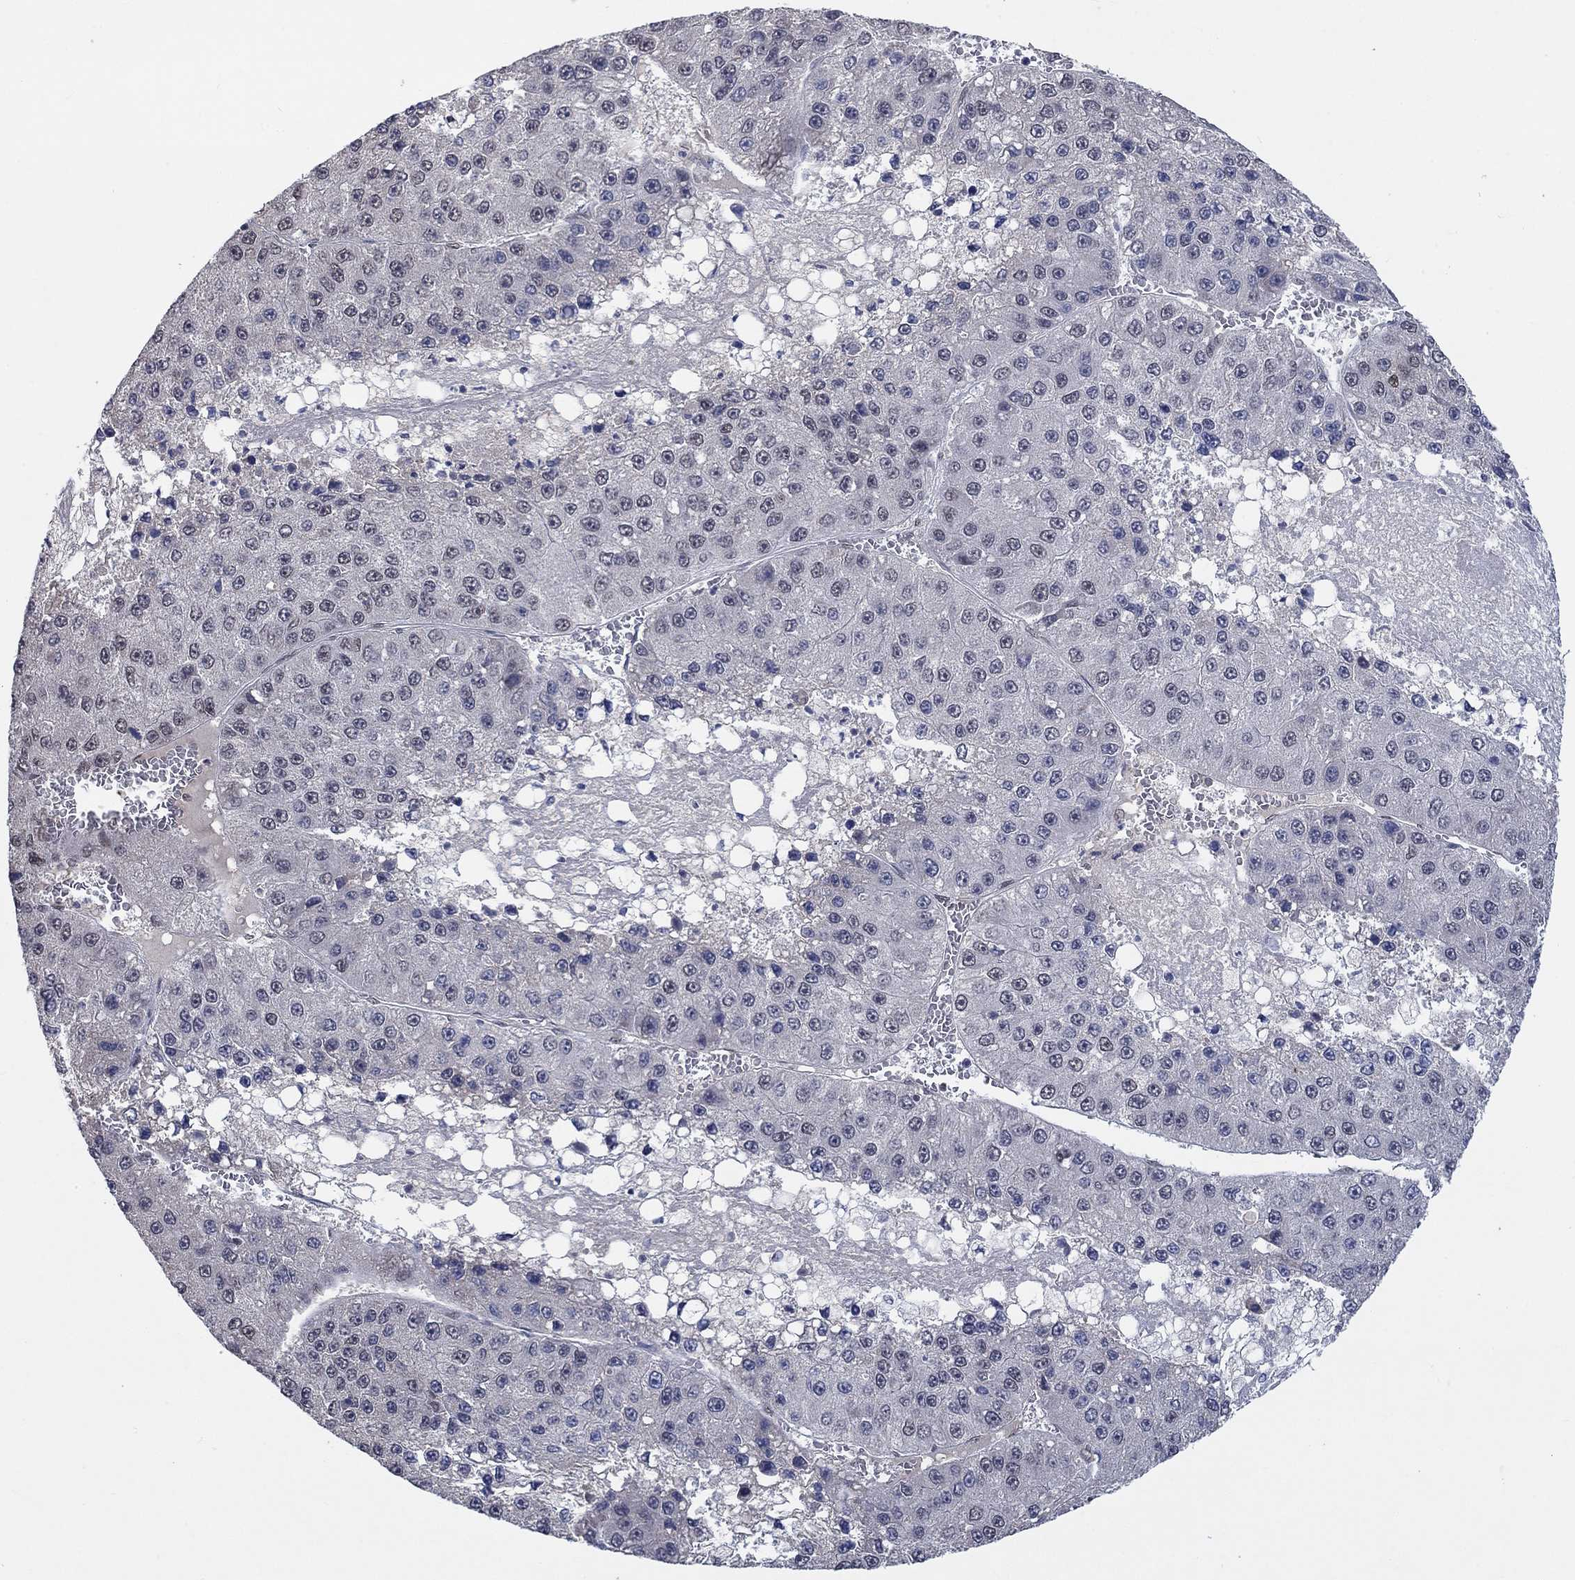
{"staining": {"intensity": "negative", "quantity": "none", "location": "none"}, "tissue": "liver cancer", "cell_type": "Tumor cells", "image_type": "cancer", "snomed": [{"axis": "morphology", "description": "Carcinoma, Hepatocellular, NOS"}, {"axis": "topography", "description": "Liver"}], "caption": "IHC of hepatocellular carcinoma (liver) demonstrates no staining in tumor cells.", "gene": "HTN1", "patient": {"sex": "female", "age": 73}}